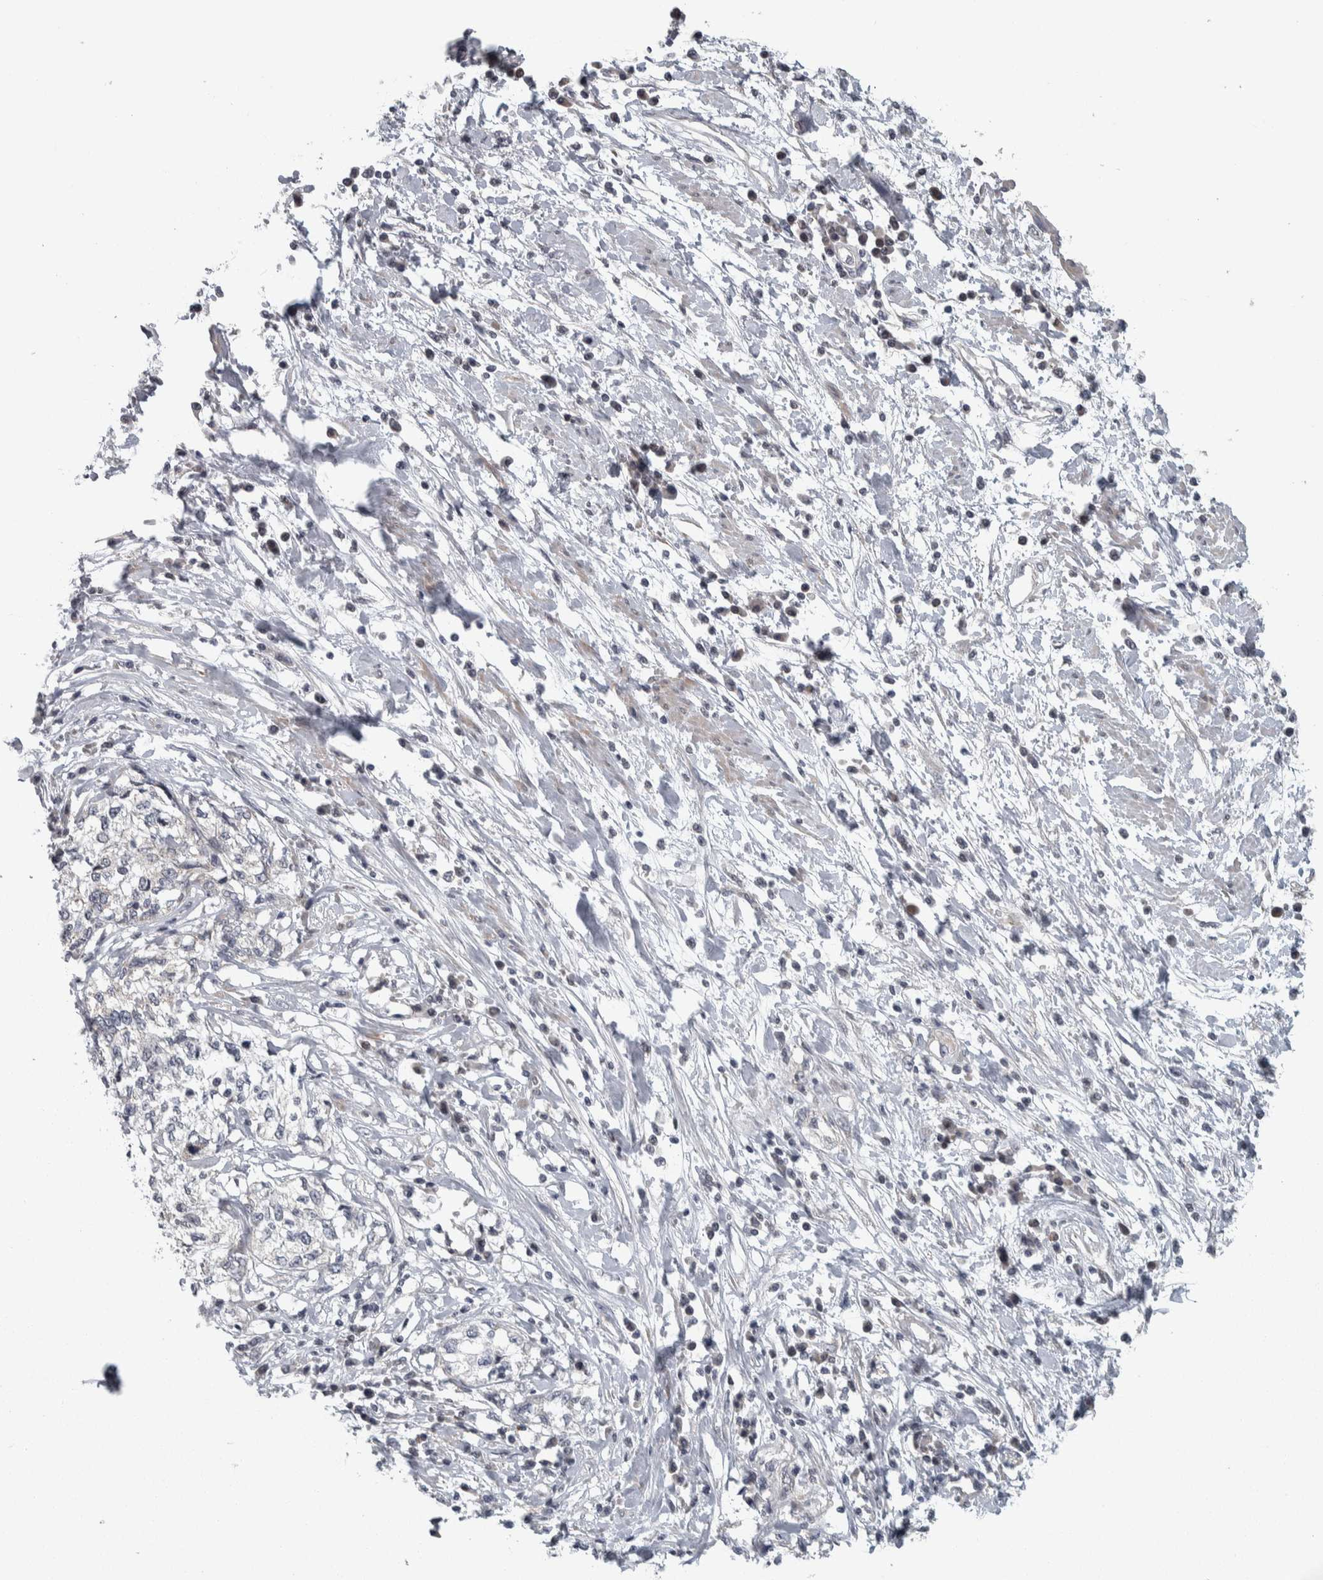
{"staining": {"intensity": "negative", "quantity": "none", "location": "none"}, "tissue": "cervical cancer", "cell_type": "Tumor cells", "image_type": "cancer", "snomed": [{"axis": "morphology", "description": "Squamous cell carcinoma, NOS"}, {"axis": "topography", "description": "Cervix"}], "caption": "There is no significant positivity in tumor cells of cervical cancer (squamous cell carcinoma). Brightfield microscopy of immunohistochemistry (IHC) stained with DAB (3,3'-diaminobenzidine) (brown) and hematoxylin (blue), captured at high magnification.", "gene": "CWC27", "patient": {"sex": "female", "age": 57}}